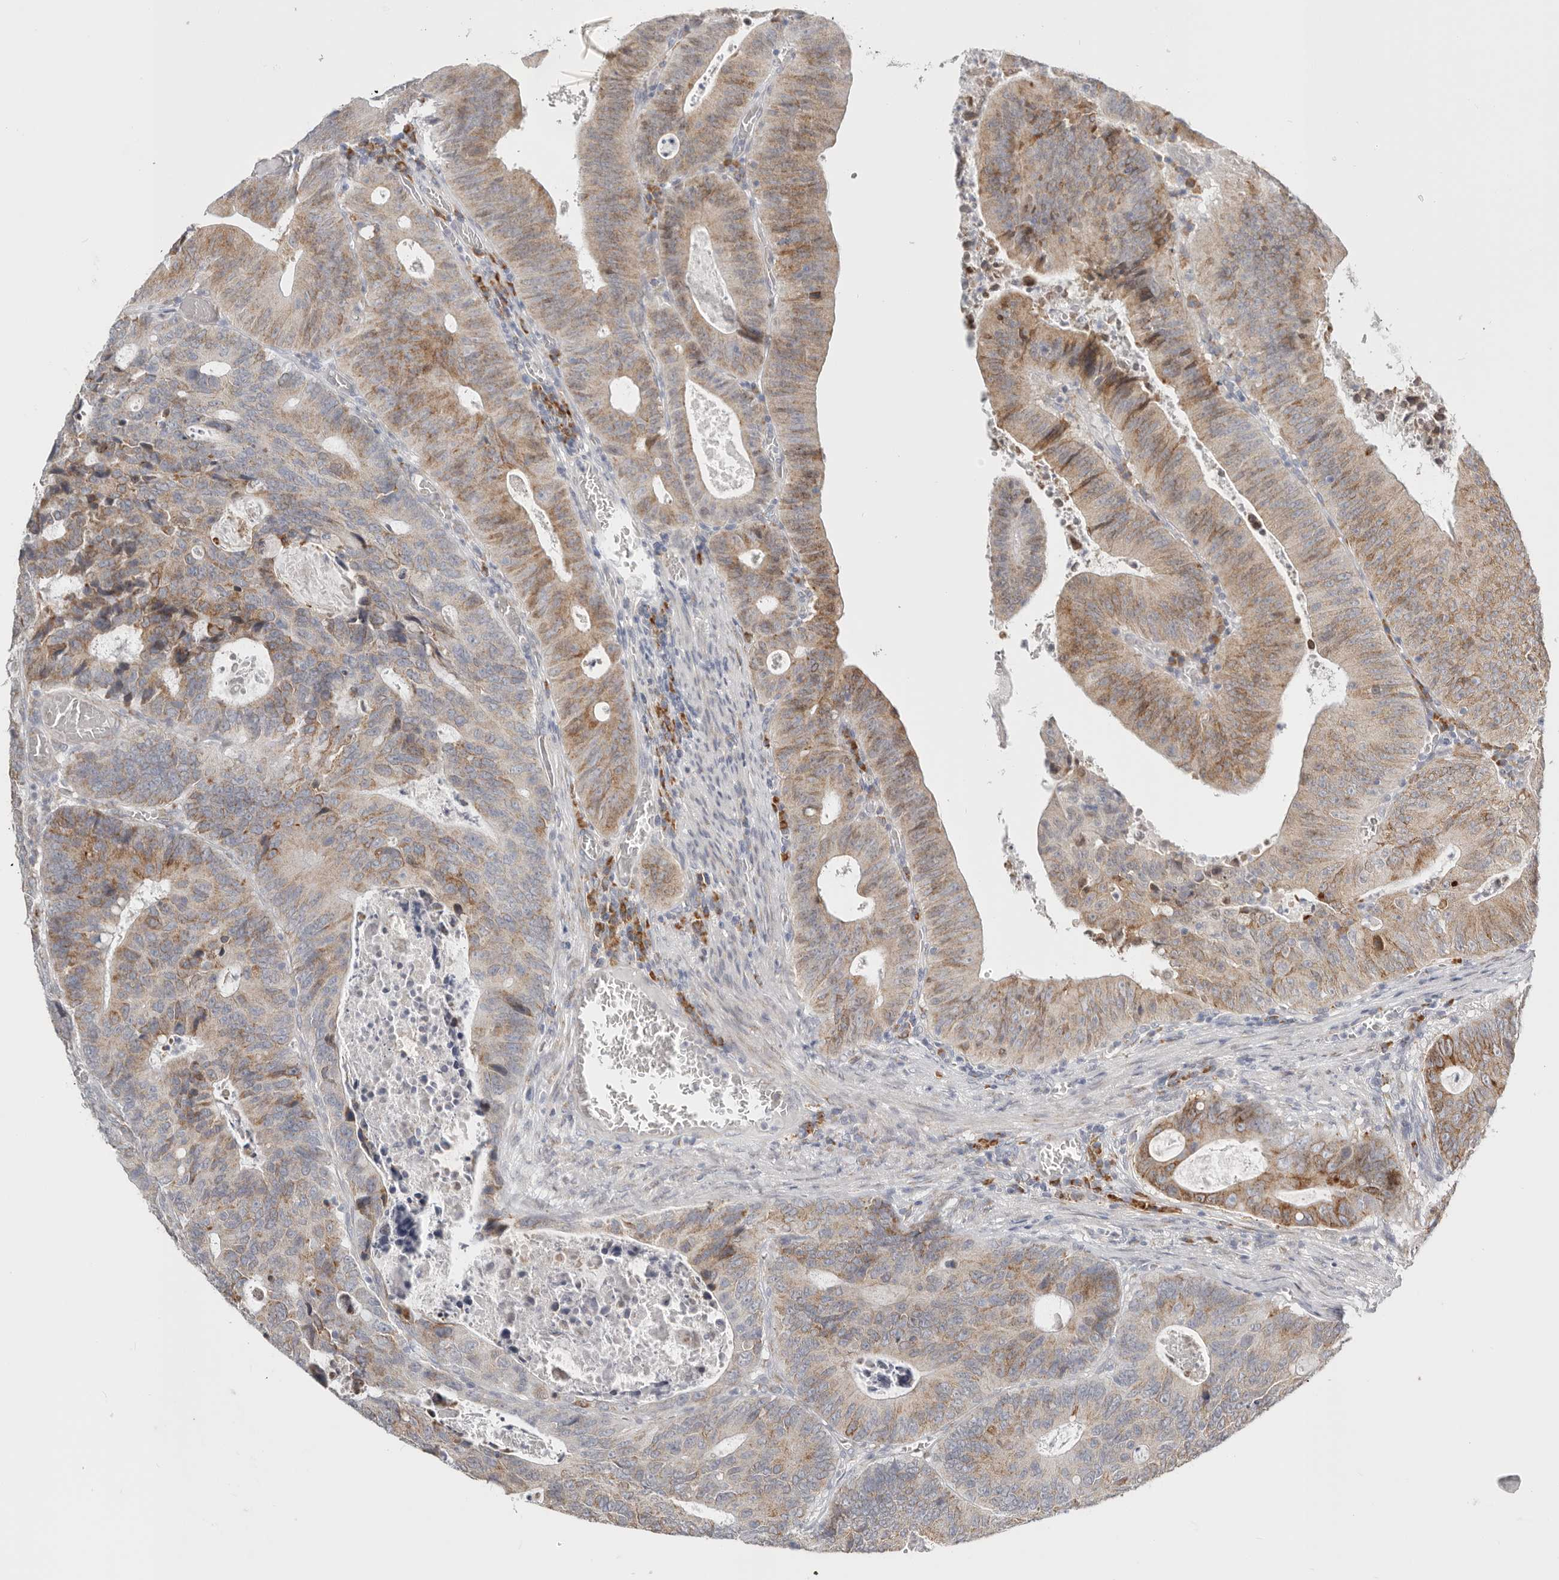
{"staining": {"intensity": "moderate", "quantity": "25%-75%", "location": "cytoplasmic/membranous"}, "tissue": "colorectal cancer", "cell_type": "Tumor cells", "image_type": "cancer", "snomed": [{"axis": "morphology", "description": "Adenocarcinoma, NOS"}, {"axis": "topography", "description": "Colon"}], "caption": "Immunohistochemistry image of neoplastic tissue: colorectal adenocarcinoma stained using immunohistochemistry (IHC) reveals medium levels of moderate protein expression localized specifically in the cytoplasmic/membranous of tumor cells, appearing as a cytoplasmic/membranous brown color.", "gene": "IL32", "patient": {"sex": "male", "age": 87}}